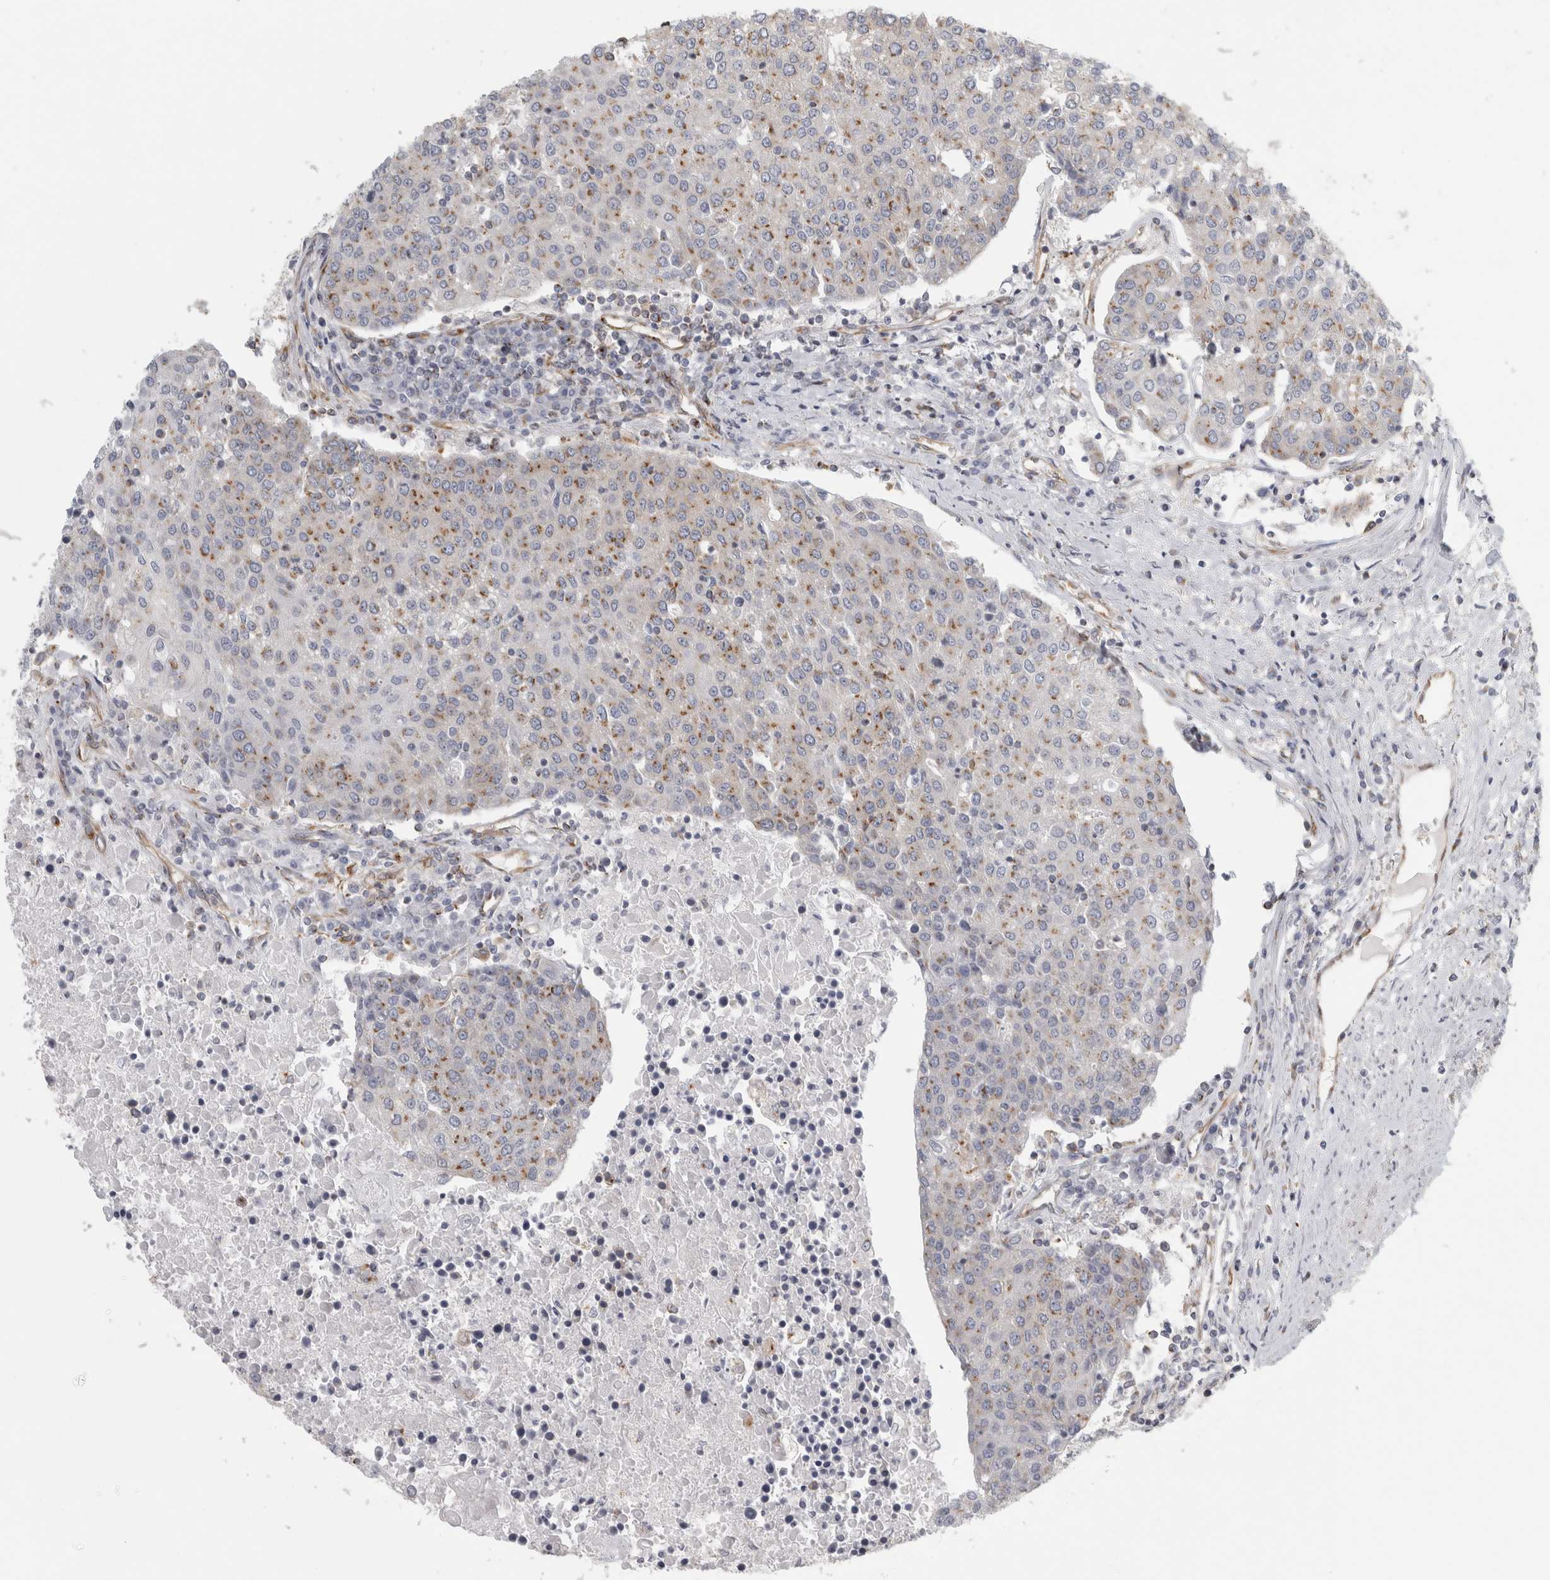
{"staining": {"intensity": "weak", "quantity": ">75%", "location": "cytoplasmic/membranous"}, "tissue": "urothelial cancer", "cell_type": "Tumor cells", "image_type": "cancer", "snomed": [{"axis": "morphology", "description": "Urothelial carcinoma, High grade"}, {"axis": "topography", "description": "Urinary bladder"}], "caption": "Urothelial cancer stained for a protein (brown) demonstrates weak cytoplasmic/membranous positive positivity in about >75% of tumor cells.", "gene": "PEX6", "patient": {"sex": "female", "age": 85}}